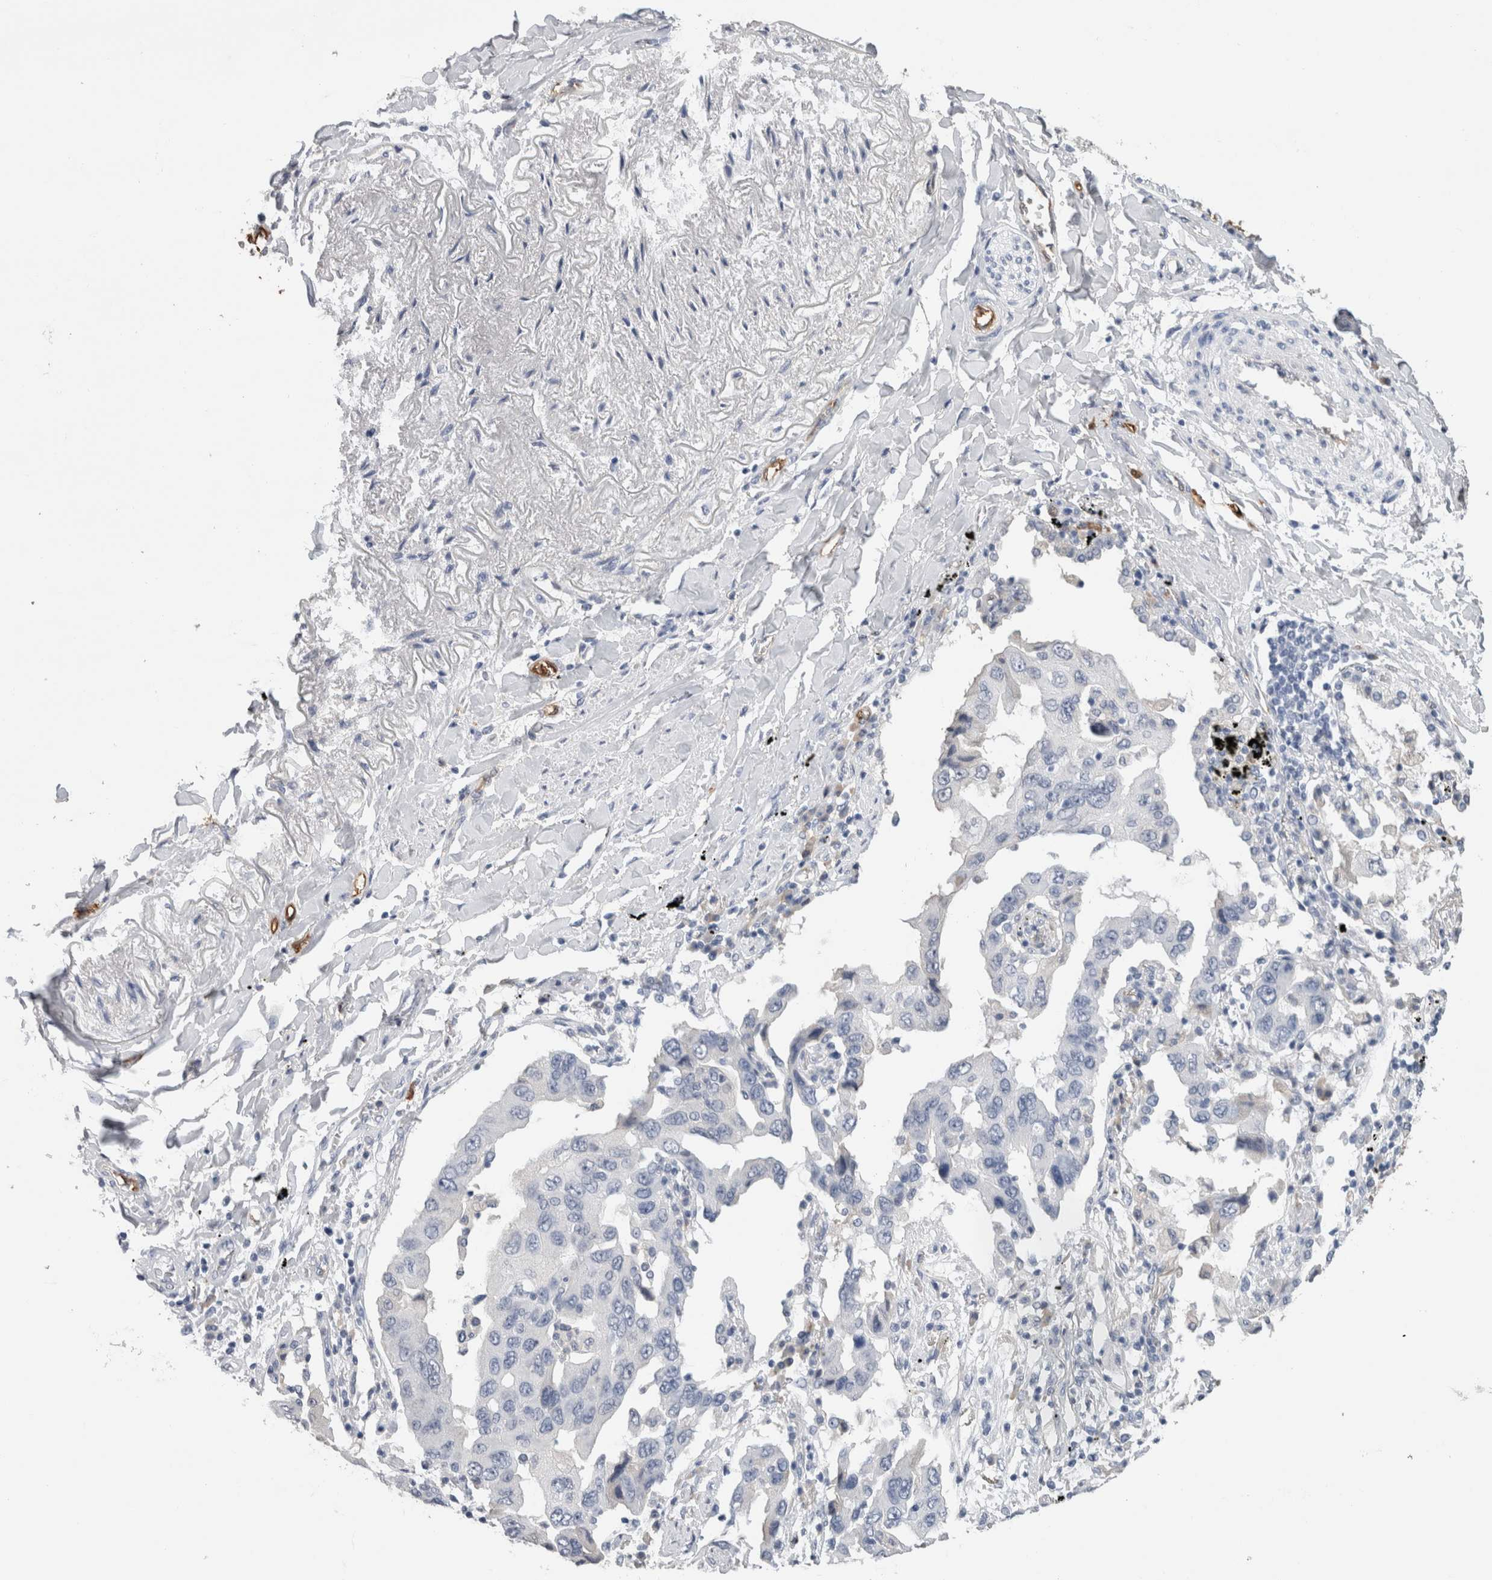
{"staining": {"intensity": "negative", "quantity": "none", "location": "none"}, "tissue": "lung cancer", "cell_type": "Tumor cells", "image_type": "cancer", "snomed": [{"axis": "morphology", "description": "Adenocarcinoma, NOS"}, {"axis": "topography", "description": "Lung"}], "caption": "IHC of lung adenocarcinoma shows no positivity in tumor cells.", "gene": "FABP4", "patient": {"sex": "female", "age": 65}}